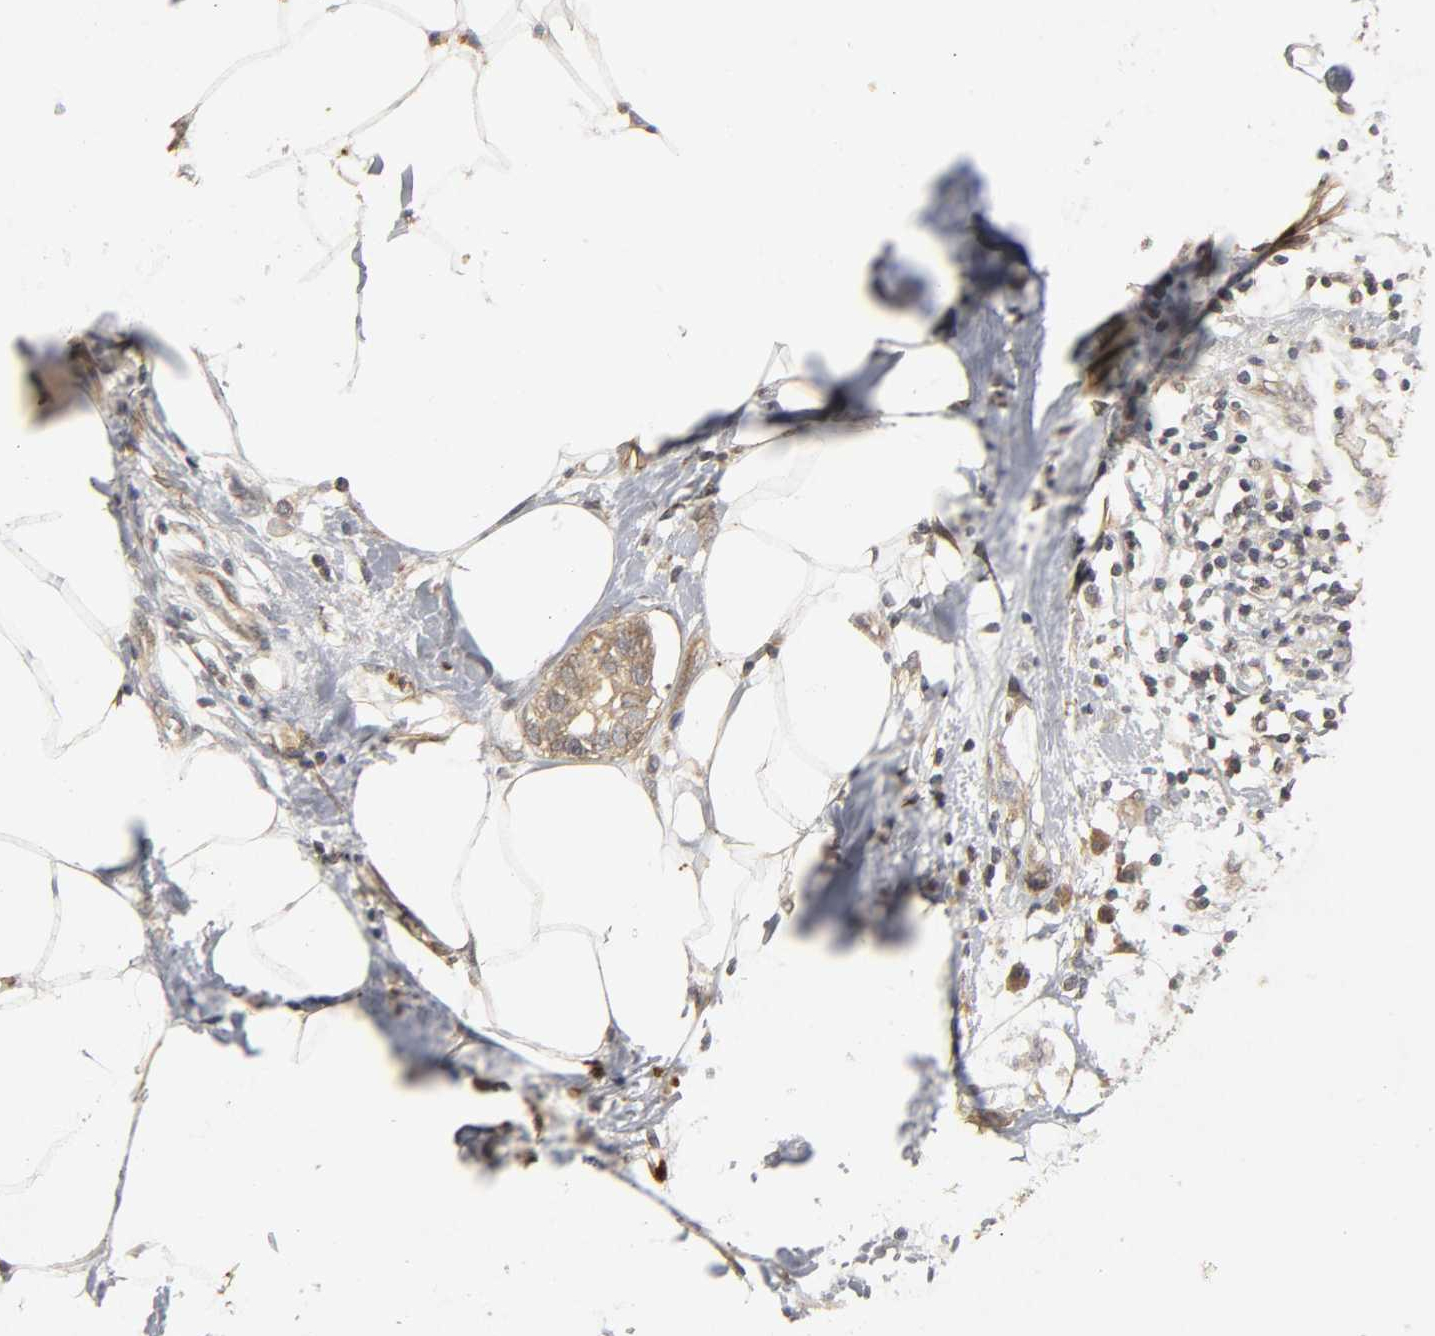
{"staining": {"intensity": "moderate", "quantity": ">75%", "location": "cytoplasmic/membranous"}, "tissue": "breast cancer", "cell_type": "Tumor cells", "image_type": "cancer", "snomed": [{"axis": "morphology", "description": "Normal tissue, NOS"}, {"axis": "morphology", "description": "Duct carcinoma"}, {"axis": "topography", "description": "Breast"}], "caption": "Moderate cytoplasmic/membranous positivity for a protein is seen in approximately >75% of tumor cells of breast cancer using immunohistochemistry.", "gene": "TRAF6", "patient": {"sex": "female", "age": 50}}